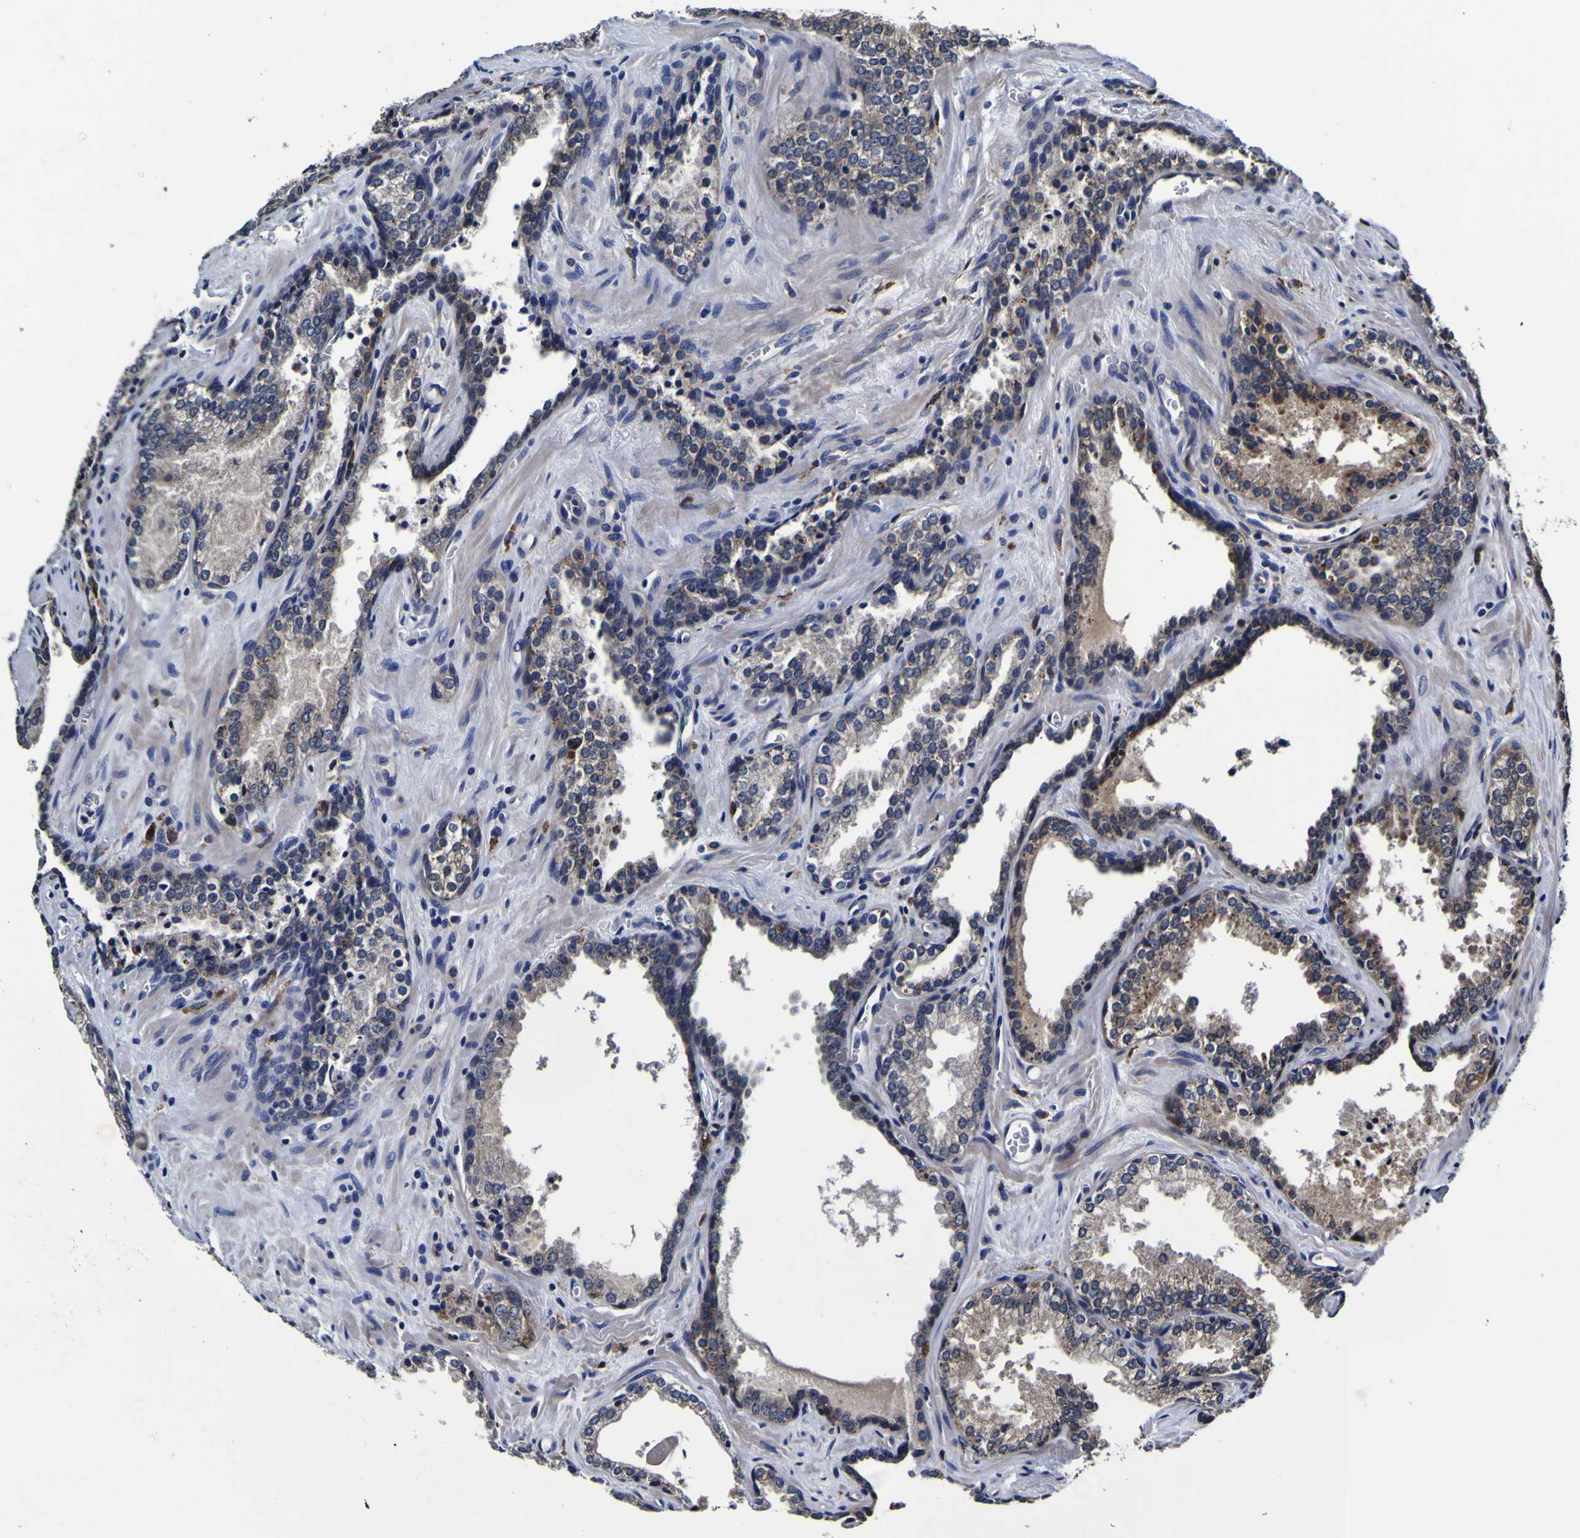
{"staining": {"intensity": "moderate", "quantity": "<25%", "location": "cytoplasmic/membranous"}, "tissue": "prostate cancer", "cell_type": "Tumor cells", "image_type": "cancer", "snomed": [{"axis": "morphology", "description": "Adenocarcinoma, Low grade"}, {"axis": "topography", "description": "Prostate"}], "caption": "There is low levels of moderate cytoplasmic/membranous positivity in tumor cells of low-grade adenocarcinoma (prostate), as demonstrated by immunohistochemical staining (brown color).", "gene": "GPX1", "patient": {"sex": "male", "age": 60}}